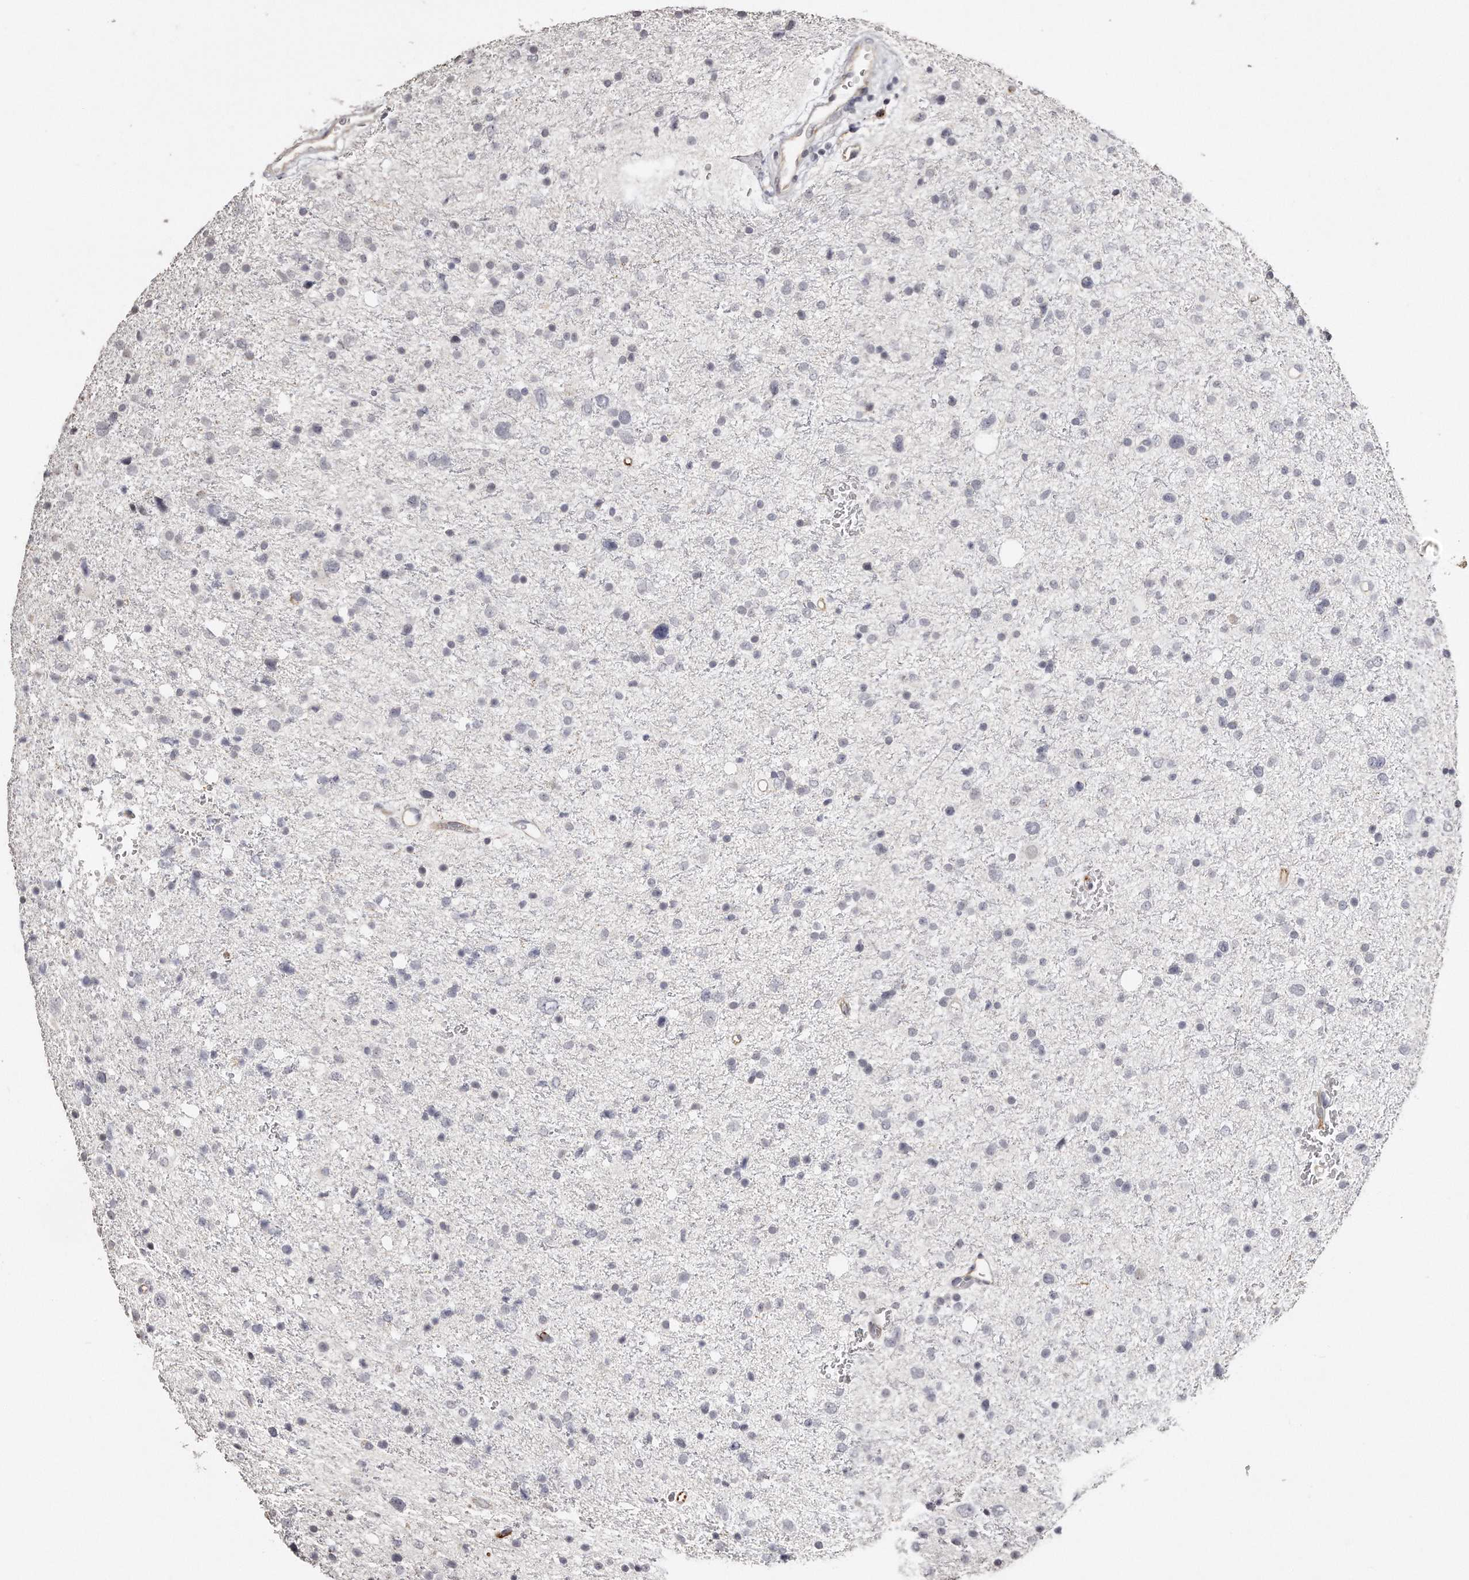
{"staining": {"intensity": "negative", "quantity": "none", "location": "none"}, "tissue": "glioma", "cell_type": "Tumor cells", "image_type": "cancer", "snomed": [{"axis": "morphology", "description": "Glioma, malignant, Low grade"}, {"axis": "topography", "description": "Brain"}], "caption": "This is an immunohistochemistry histopathology image of malignant glioma (low-grade). There is no expression in tumor cells.", "gene": "ZYG11A", "patient": {"sex": "female", "age": 37}}